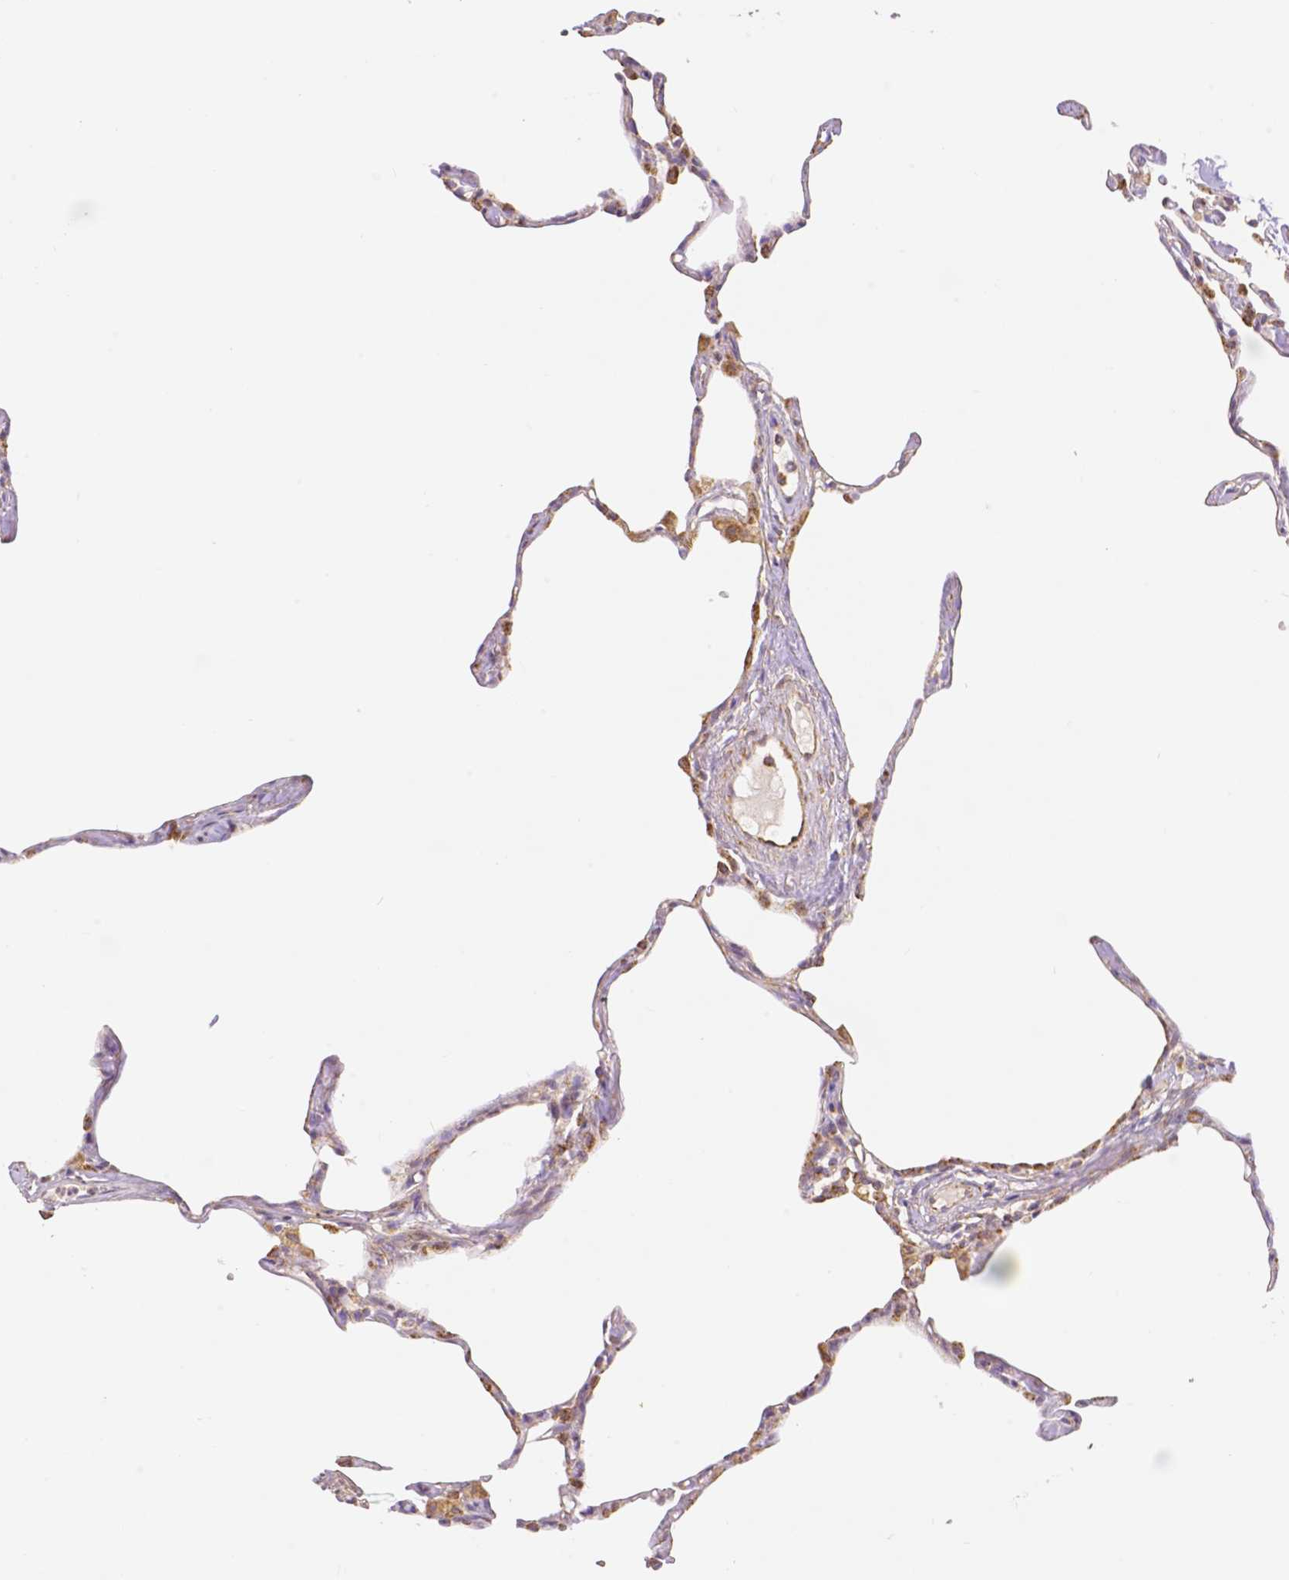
{"staining": {"intensity": "strong", "quantity": "25%-75%", "location": "cytoplasmic/membranous"}, "tissue": "lung", "cell_type": "Alveolar cells", "image_type": "normal", "snomed": [{"axis": "morphology", "description": "Normal tissue, NOS"}, {"axis": "topography", "description": "Lung"}], "caption": "Protein positivity by IHC demonstrates strong cytoplasmic/membranous staining in approximately 25%-75% of alveolar cells in benign lung.", "gene": "RHOT1", "patient": {"sex": "male", "age": 65}}